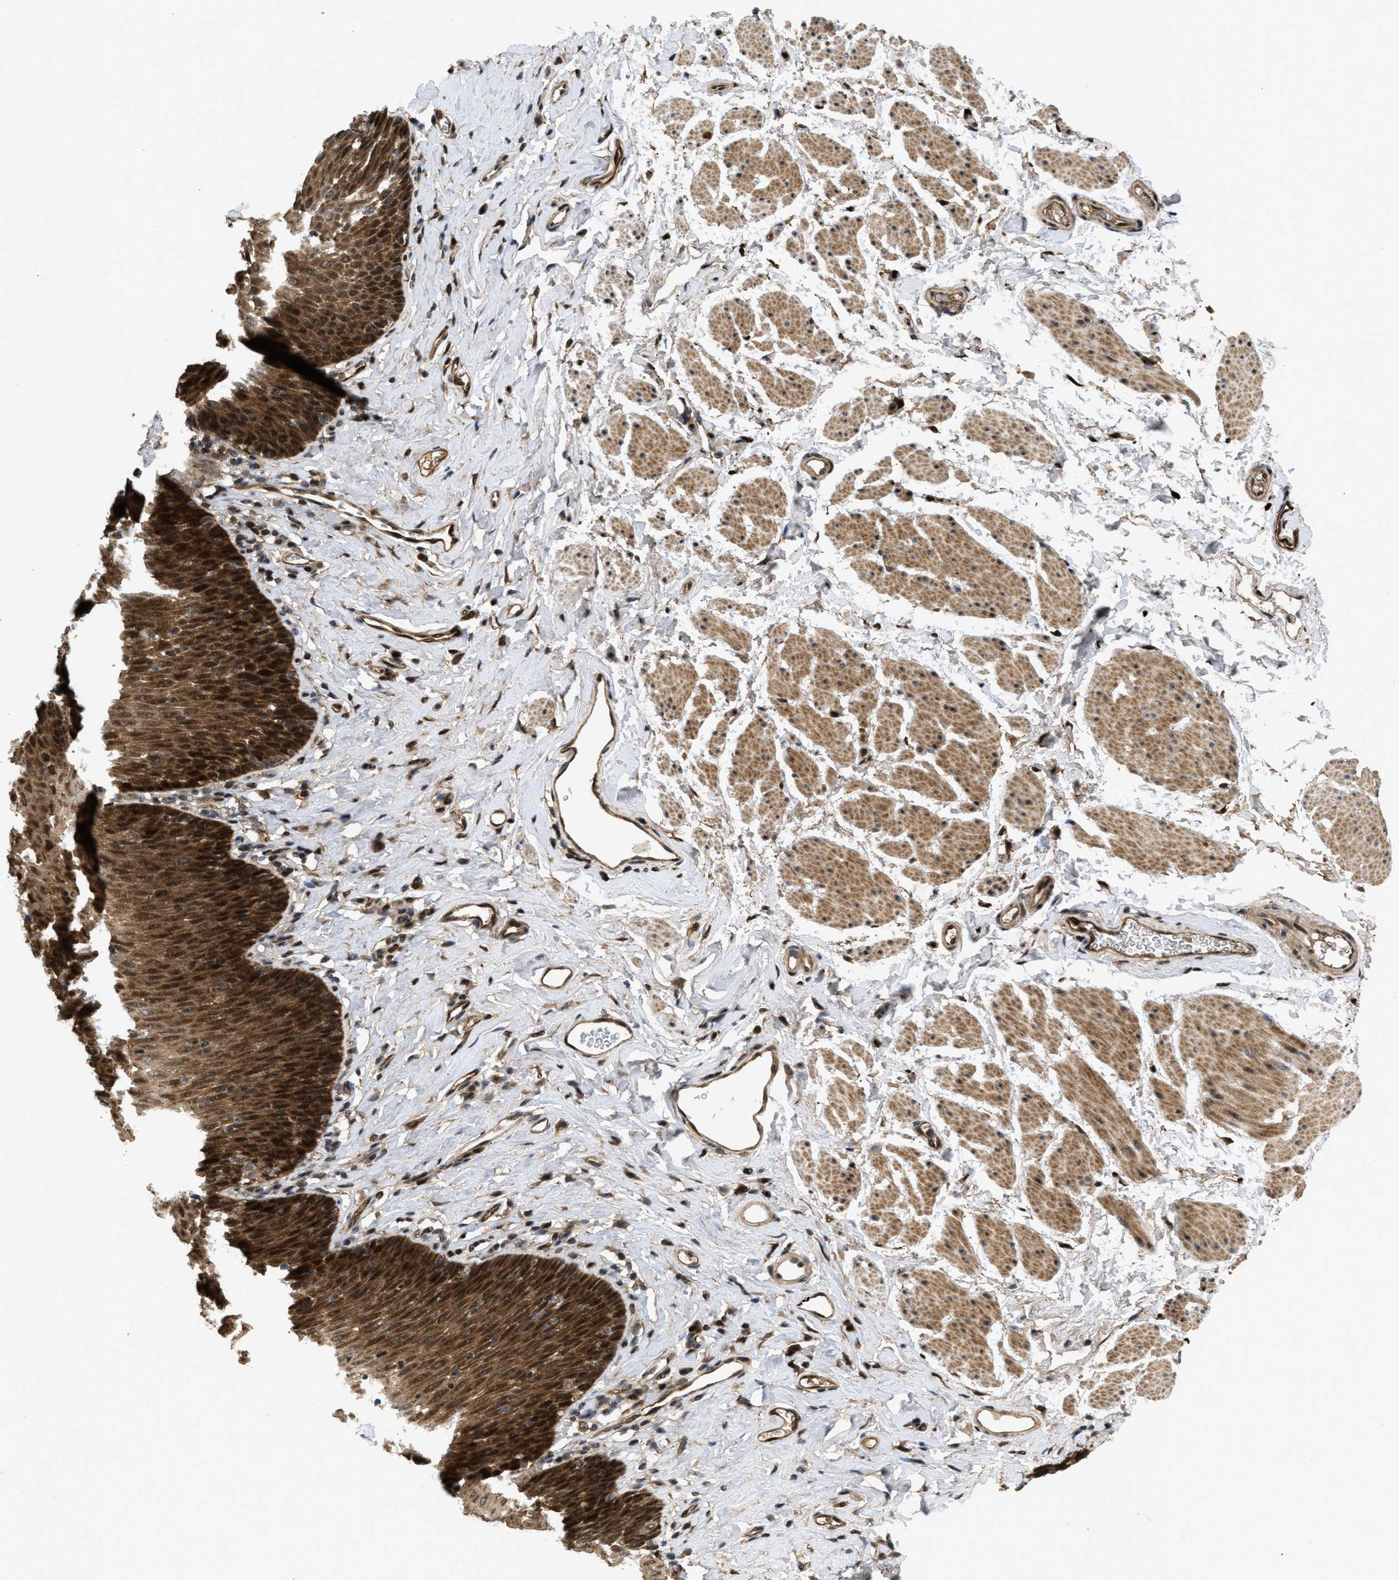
{"staining": {"intensity": "strong", "quantity": "25%-75%", "location": "cytoplasmic/membranous,nuclear"}, "tissue": "esophagus", "cell_type": "Squamous epithelial cells", "image_type": "normal", "snomed": [{"axis": "morphology", "description": "Normal tissue, NOS"}, {"axis": "topography", "description": "Esophagus"}], "caption": "Immunohistochemistry (IHC) staining of normal esophagus, which exhibits high levels of strong cytoplasmic/membranous,nuclear staining in about 25%-75% of squamous epithelial cells indicating strong cytoplasmic/membranous,nuclear protein expression. The staining was performed using DAB (brown) for protein detection and nuclei were counterstained in hematoxylin (blue).", "gene": "CBR3", "patient": {"sex": "female", "age": 61}}